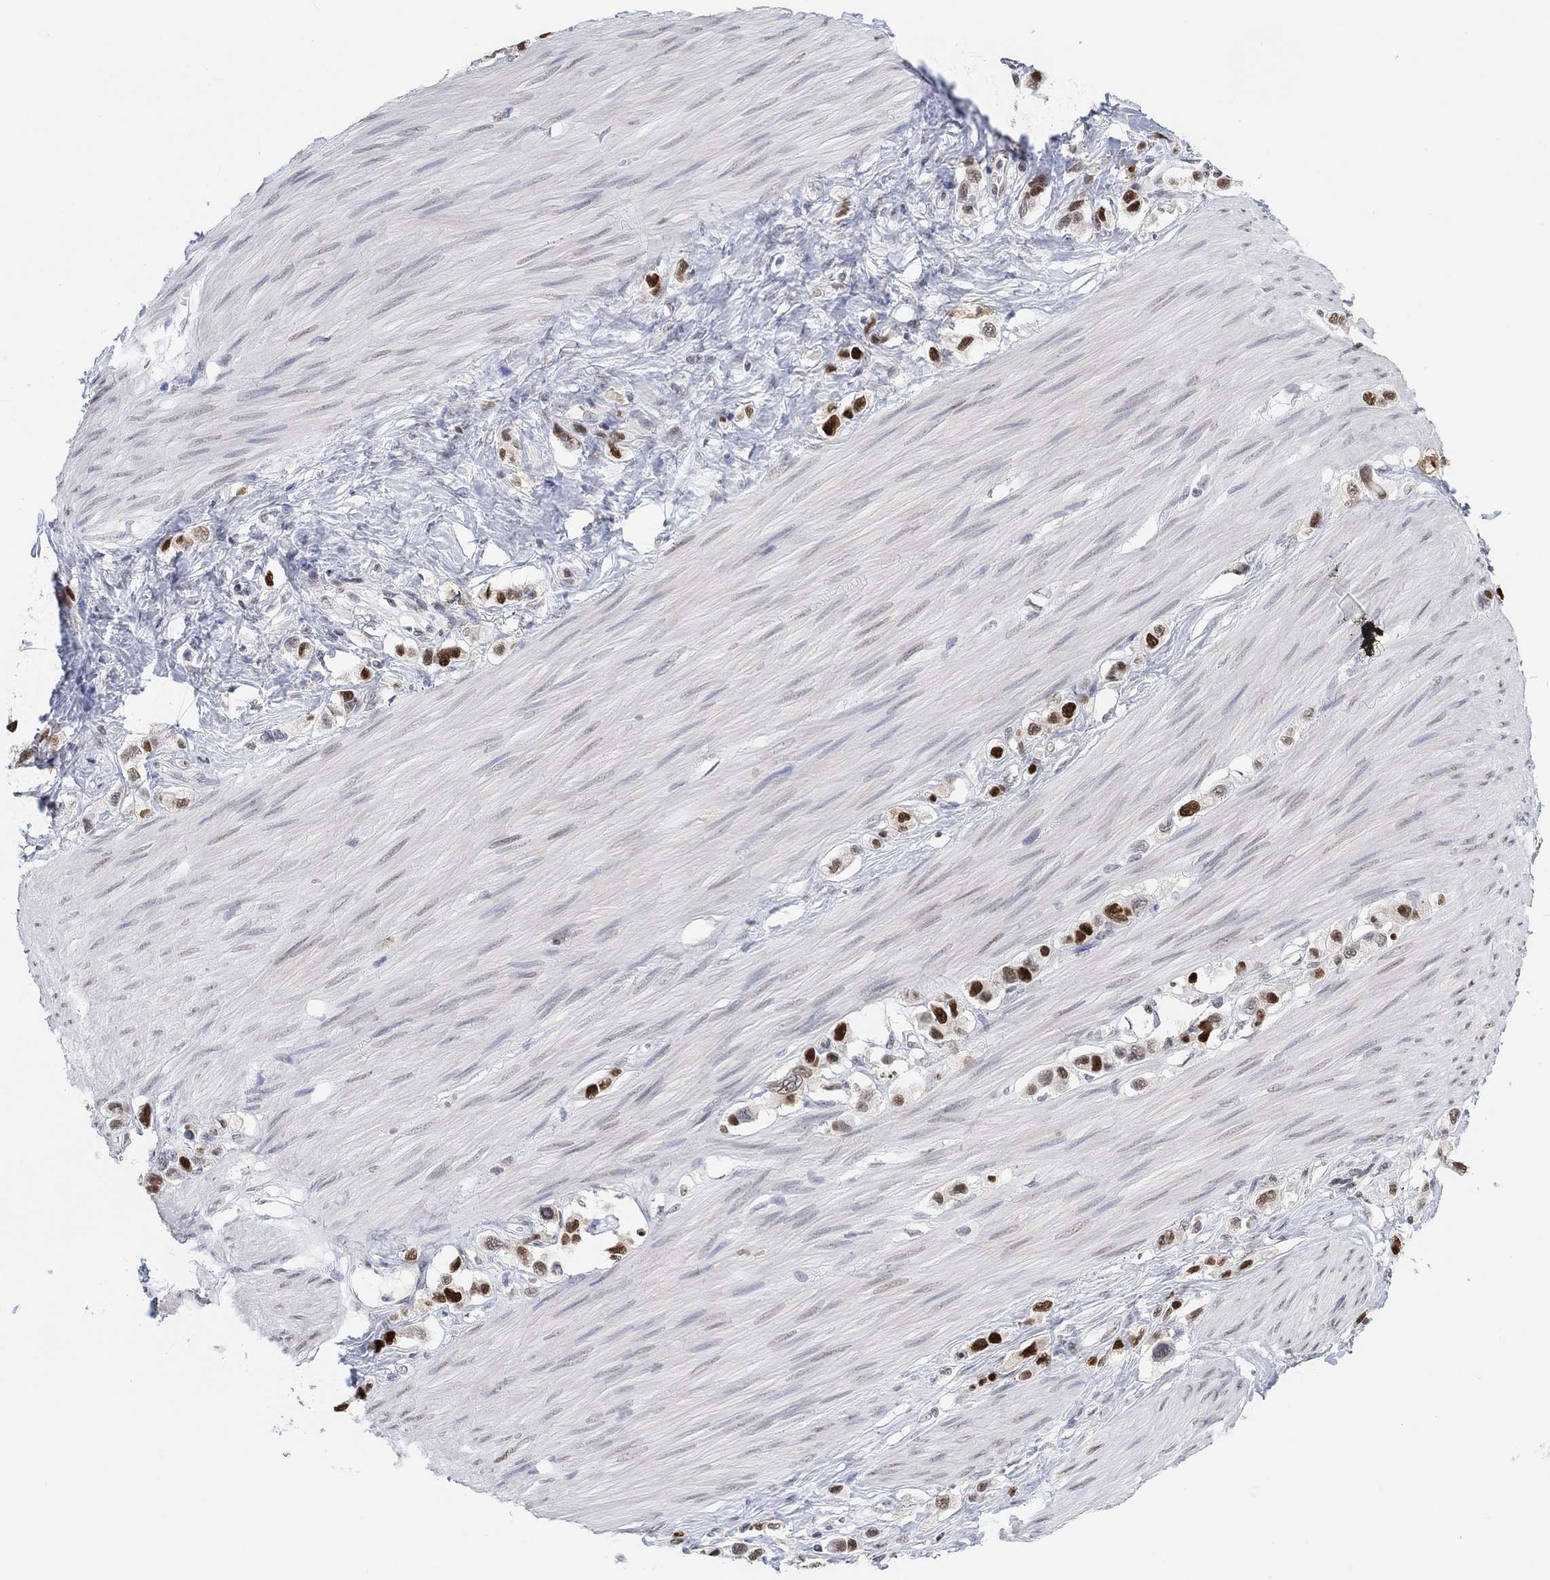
{"staining": {"intensity": "strong", "quantity": ">75%", "location": "nuclear"}, "tissue": "stomach cancer", "cell_type": "Tumor cells", "image_type": "cancer", "snomed": [{"axis": "morphology", "description": "Normal tissue, NOS"}, {"axis": "morphology", "description": "Adenocarcinoma, NOS"}, {"axis": "morphology", "description": "Adenocarcinoma, High grade"}, {"axis": "topography", "description": "Stomach, upper"}, {"axis": "topography", "description": "Stomach"}], "caption": "Protein expression analysis of stomach adenocarcinoma (high-grade) exhibits strong nuclear expression in about >75% of tumor cells.", "gene": "RAD54L2", "patient": {"sex": "female", "age": 65}}